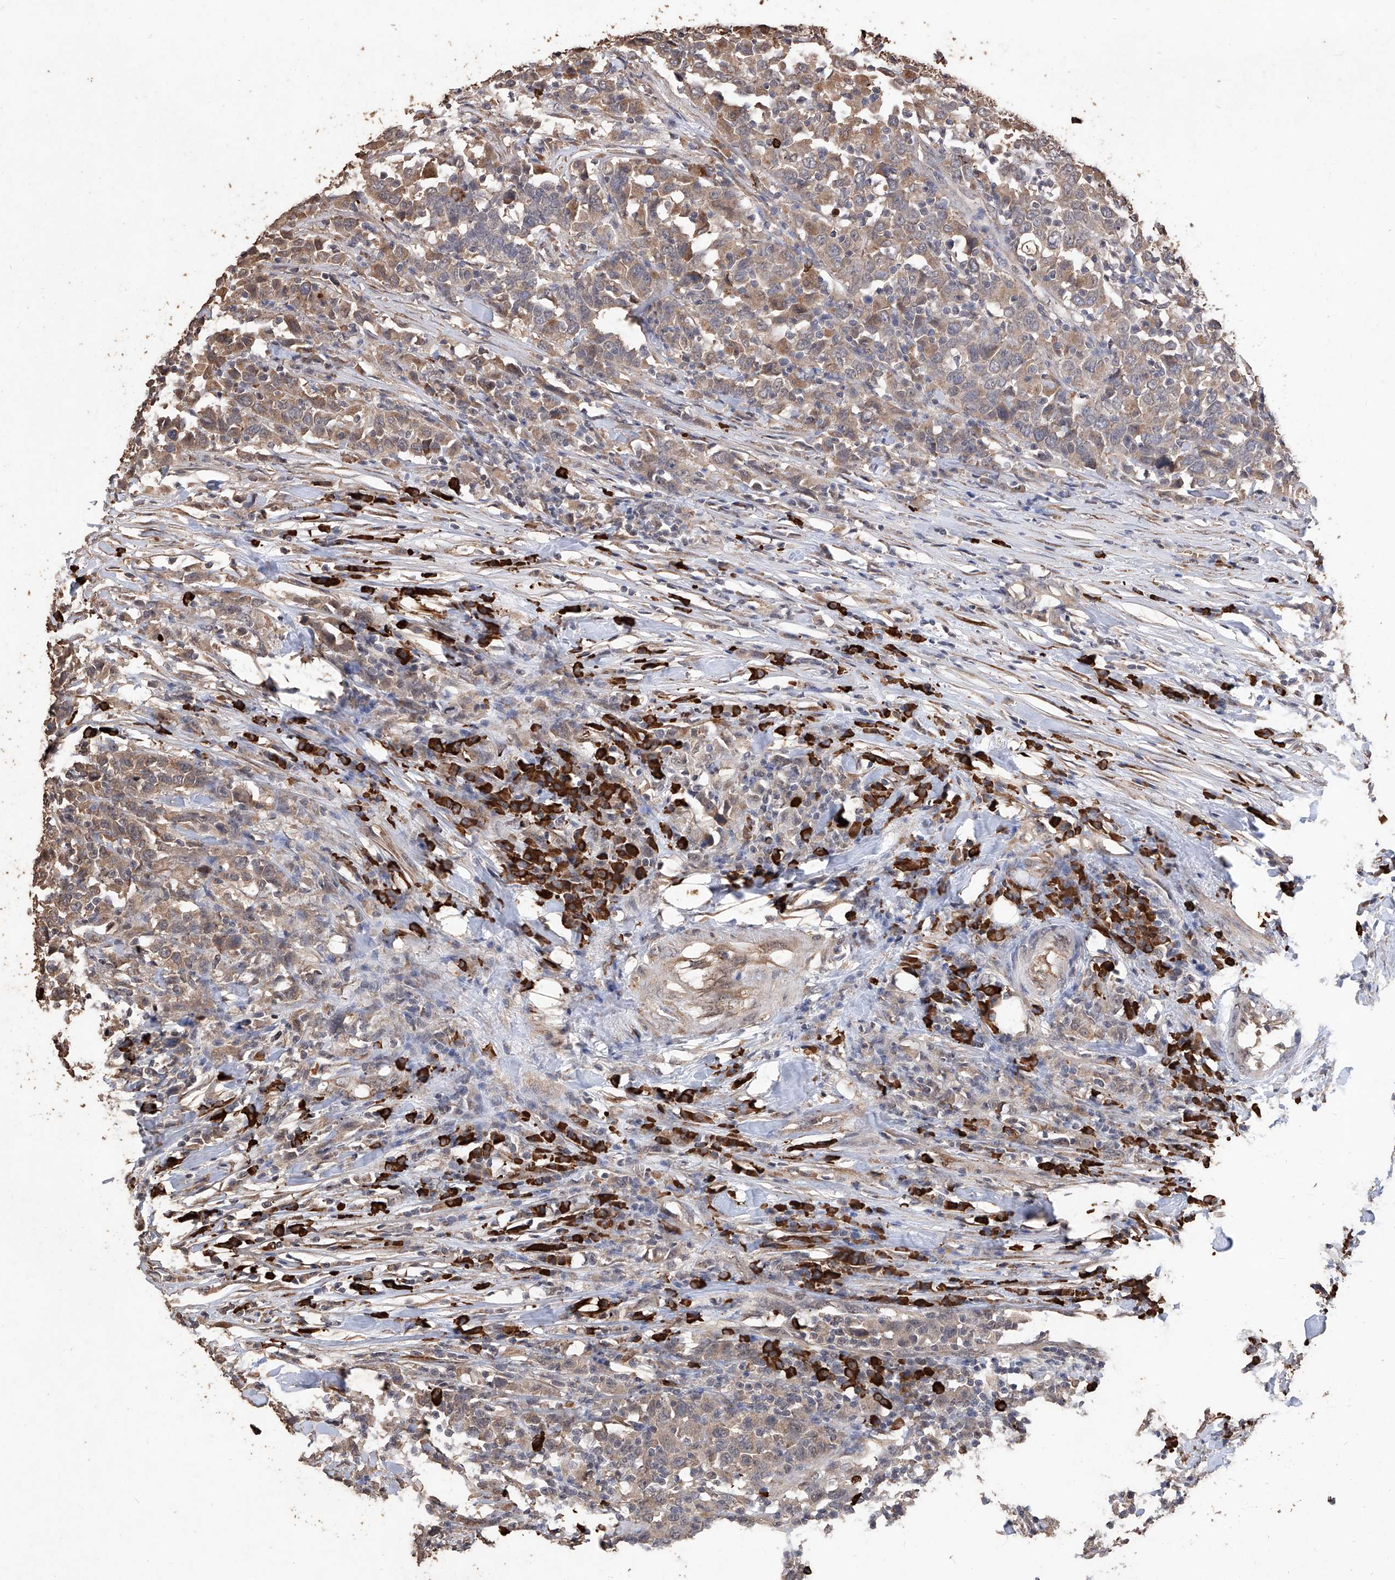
{"staining": {"intensity": "weak", "quantity": ">75%", "location": "cytoplasmic/membranous"}, "tissue": "urothelial cancer", "cell_type": "Tumor cells", "image_type": "cancer", "snomed": [{"axis": "morphology", "description": "Urothelial carcinoma, High grade"}, {"axis": "topography", "description": "Urinary bladder"}], "caption": "Urothelial cancer was stained to show a protein in brown. There is low levels of weak cytoplasmic/membranous positivity in about >75% of tumor cells.", "gene": "EML1", "patient": {"sex": "male", "age": 61}}